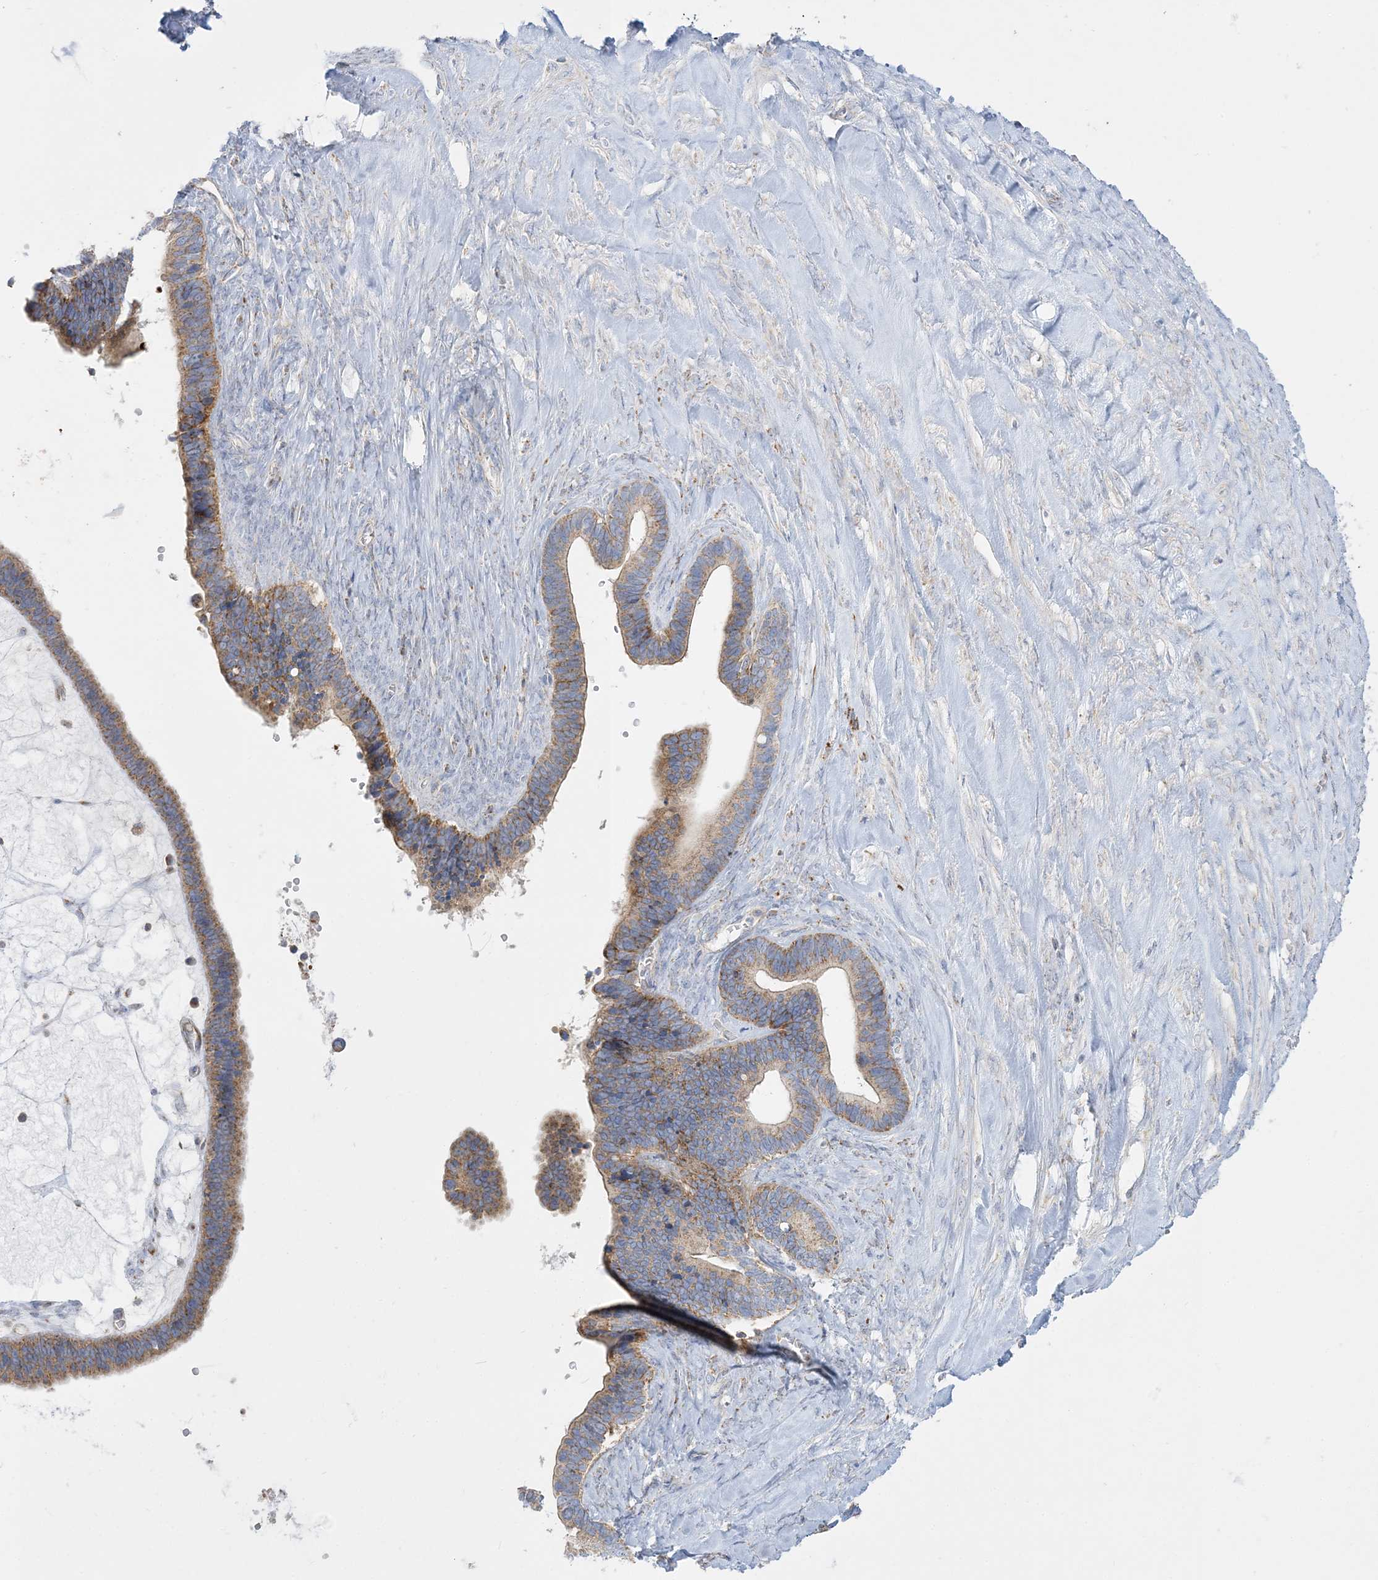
{"staining": {"intensity": "weak", "quantity": ">75%", "location": "cytoplasmic/membranous"}, "tissue": "ovarian cancer", "cell_type": "Tumor cells", "image_type": "cancer", "snomed": [{"axis": "morphology", "description": "Cystadenocarcinoma, serous, NOS"}, {"axis": "topography", "description": "Ovary"}], "caption": "This photomicrograph demonstrates immunohistochemistry staining of ovarian cancer, with low weak cytoplasmic/membranous positivity in about >75% of tumor cells.", "gene": "TBC1D14", "patient": {"sex": "female", "age": 56}}